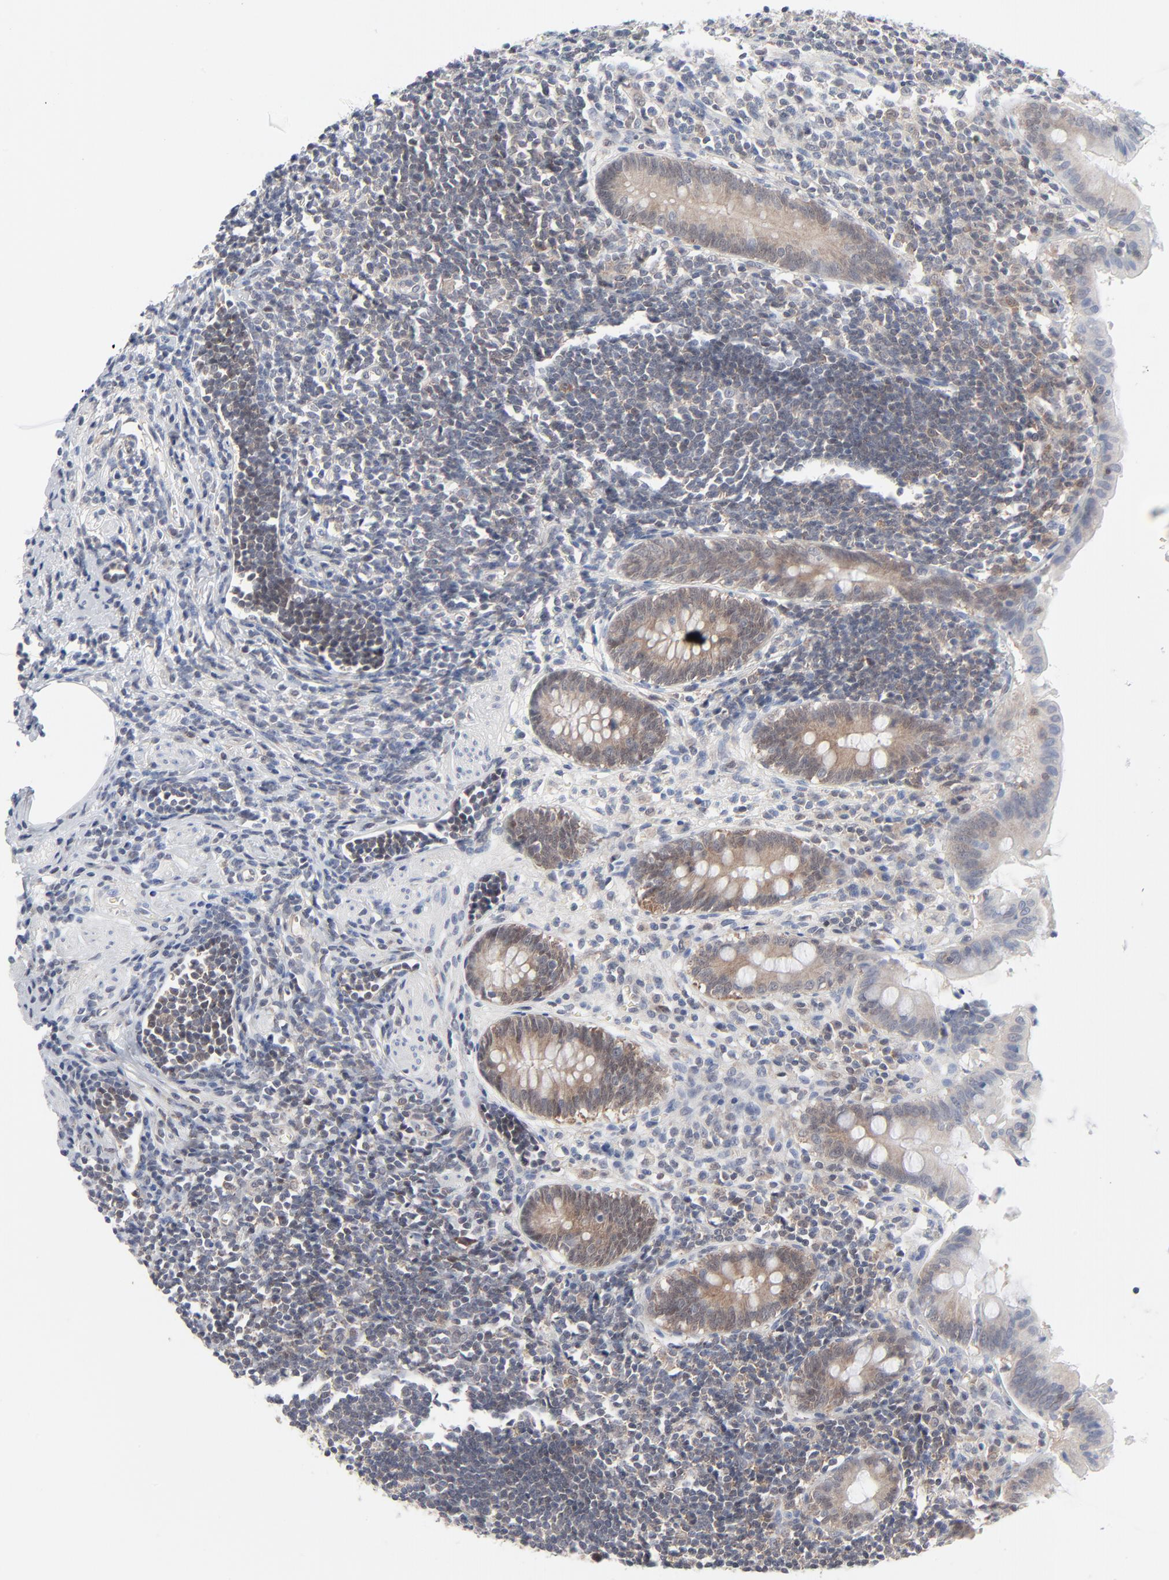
{"staining": {"intensity": "weak", "quantity": ">75%", "location": "cytoplasmic/membranous"}, "tissue": "appendix", "cell_type": "Glandular cells", "image_type": "normal", "snomed": [{"axis": "morphology", "description": "Normal tissue, NOS"}, {"axis": "topography", "description": "Appendix"}], "caption": "Immunohistochemistry micrograph of unremarkable appendix: appendix stained using IHC shows low levels of weak protein expression localized specifically in the cytoplasmic/membranous of glandular cells, appearing as a cytoplasmic/membranous brown color.", "gene": "RPS6KB1", "patient": {"sex": "female", "age": 50}}